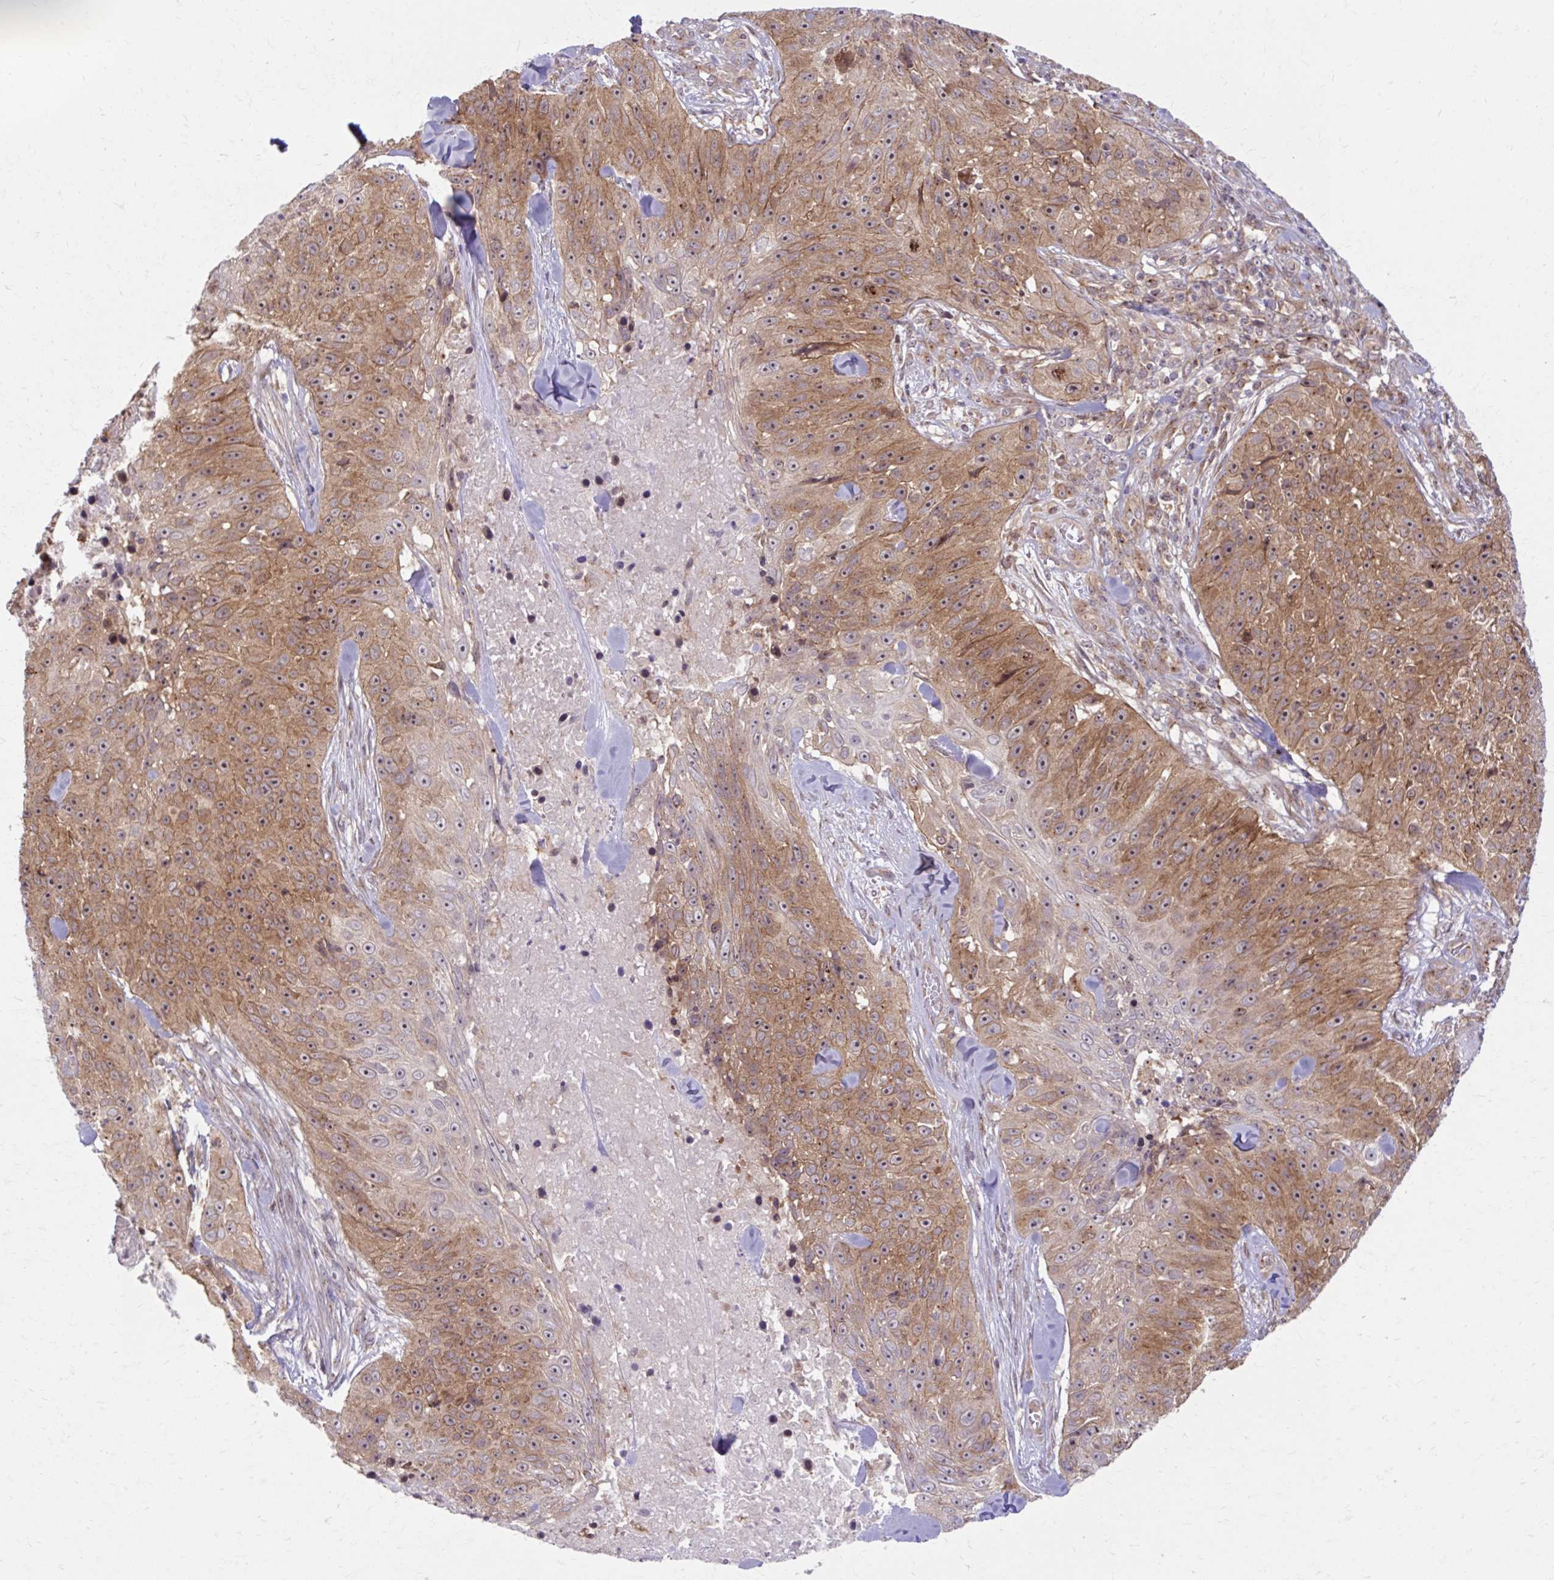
{"staining": {"intensity": "moderate", "quantity": ">75%", "location": "cytoplasmic/membranous,nuclear"}, "tissue": "skin cancer", "cell_type": "Tumor cells", "image_type": "cancer", "snomed": [{"axis": "morphology", "description": "Squamous cell carcinoma, NOS"}, {"axis": "topography", "description": "Skin"}], "caption": "Immunohistochemistry photomicrograph of neoplastic tissue: squamous cell carcinoma (skin) stained using IHC displays medium levels of moderate protein expression localized specifically in the cytoplasmic/membranous and nuclear of tumor cells, appearing as a cytoplasmic/membranous and nuclear brown color.", "gene": "MZT2B", "patient": {"sex": "female", "age": 87}}